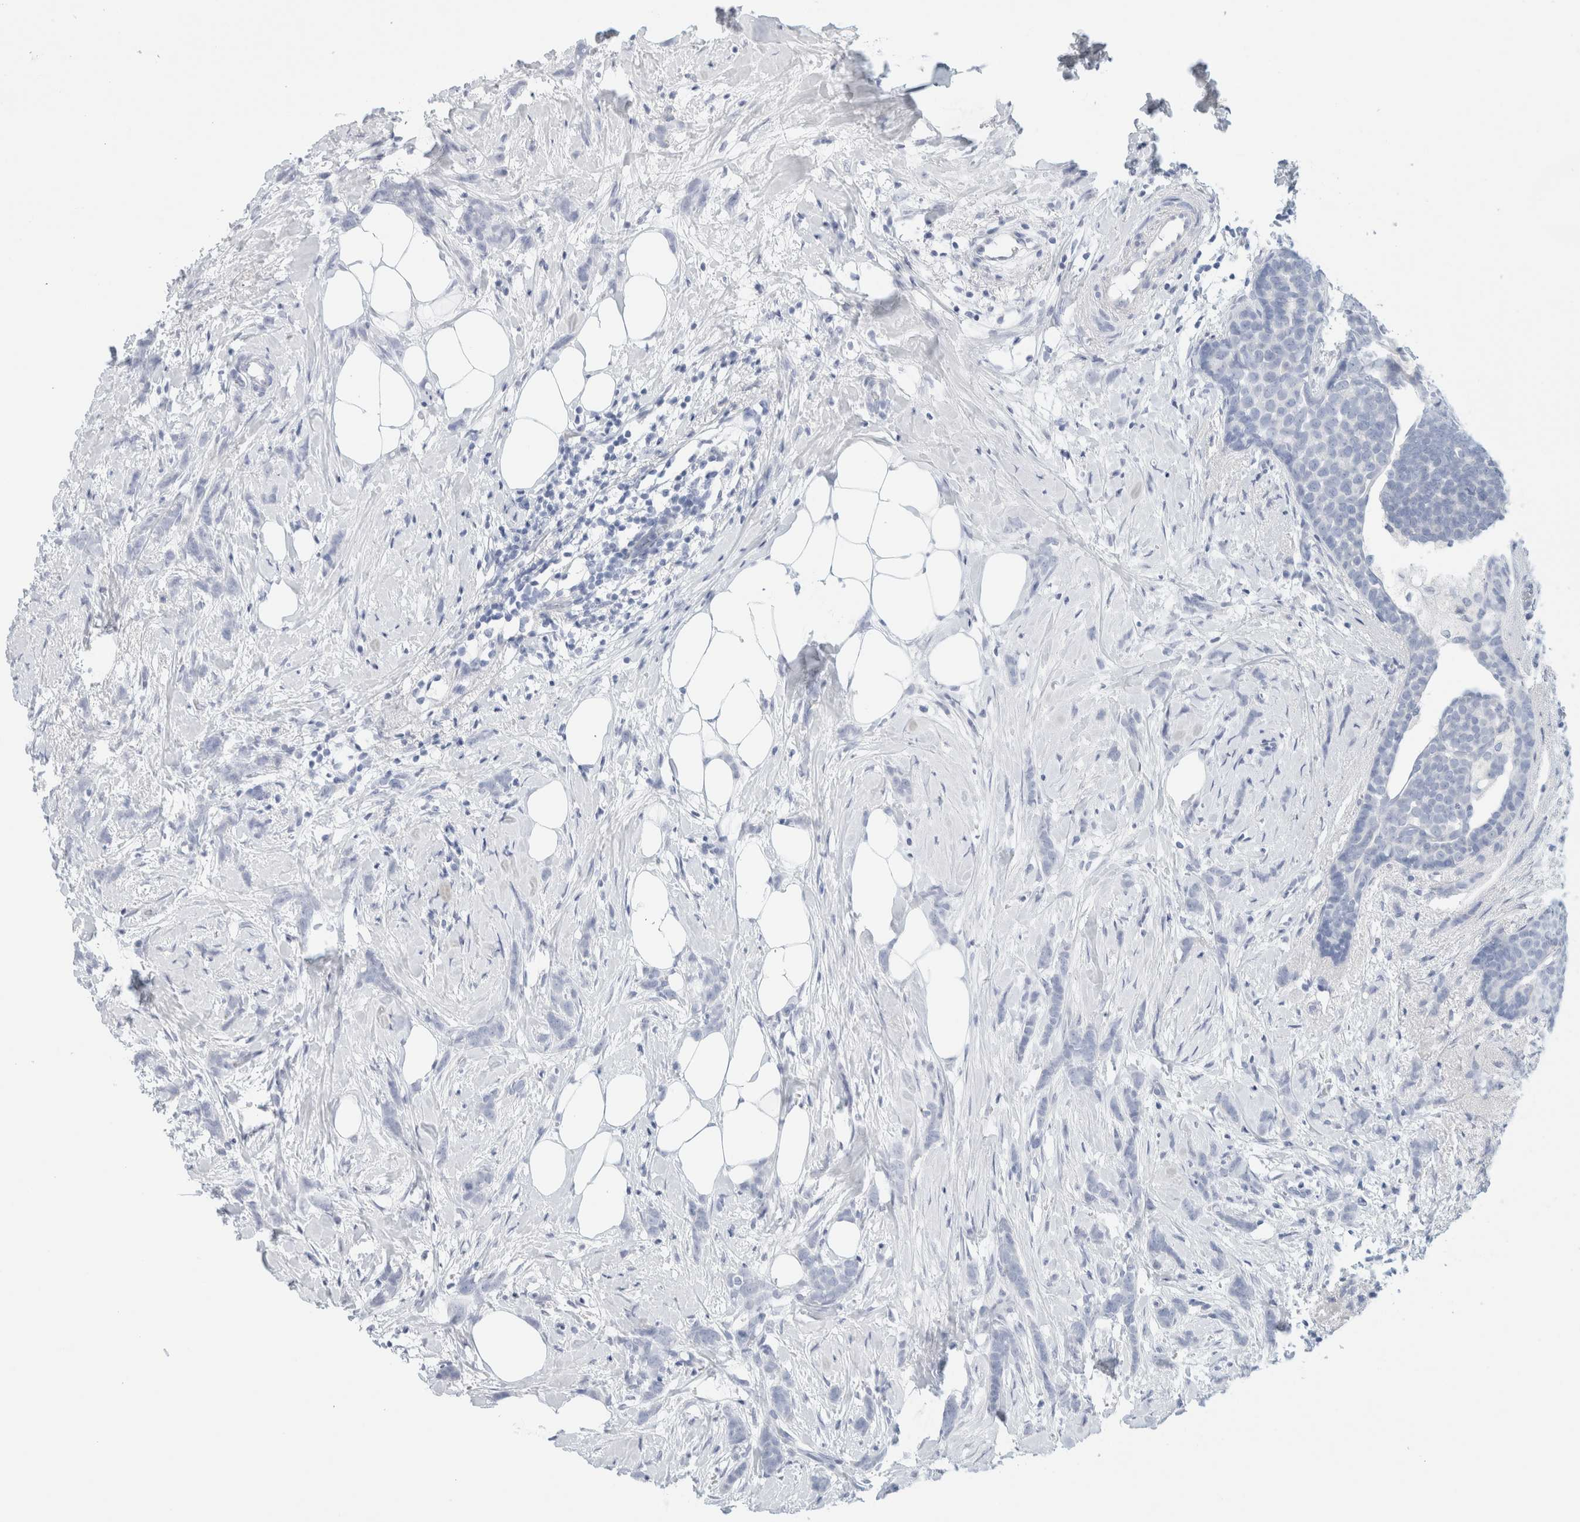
{"staining": {"intensity": "negative", "quantity": "none", "location": "none"}, "tissue": "breast cancer", "cell_type": "Tumor cells", "image_type": "cancer", "snomed": [{"axis": "morphology", "description": "Lobular carcinoma, in situ"}, {"axis": "morphology", "description": "Lobular carcinoma"}, {"axis": "topography", "description": "Breast"}], "caption": "Immunohistochemical staining of human lobular carcinoma (breast) displays no significant staining in tumor cells.", "gene": "HEXD", "patient": {"sex": "female", "age": 41}}